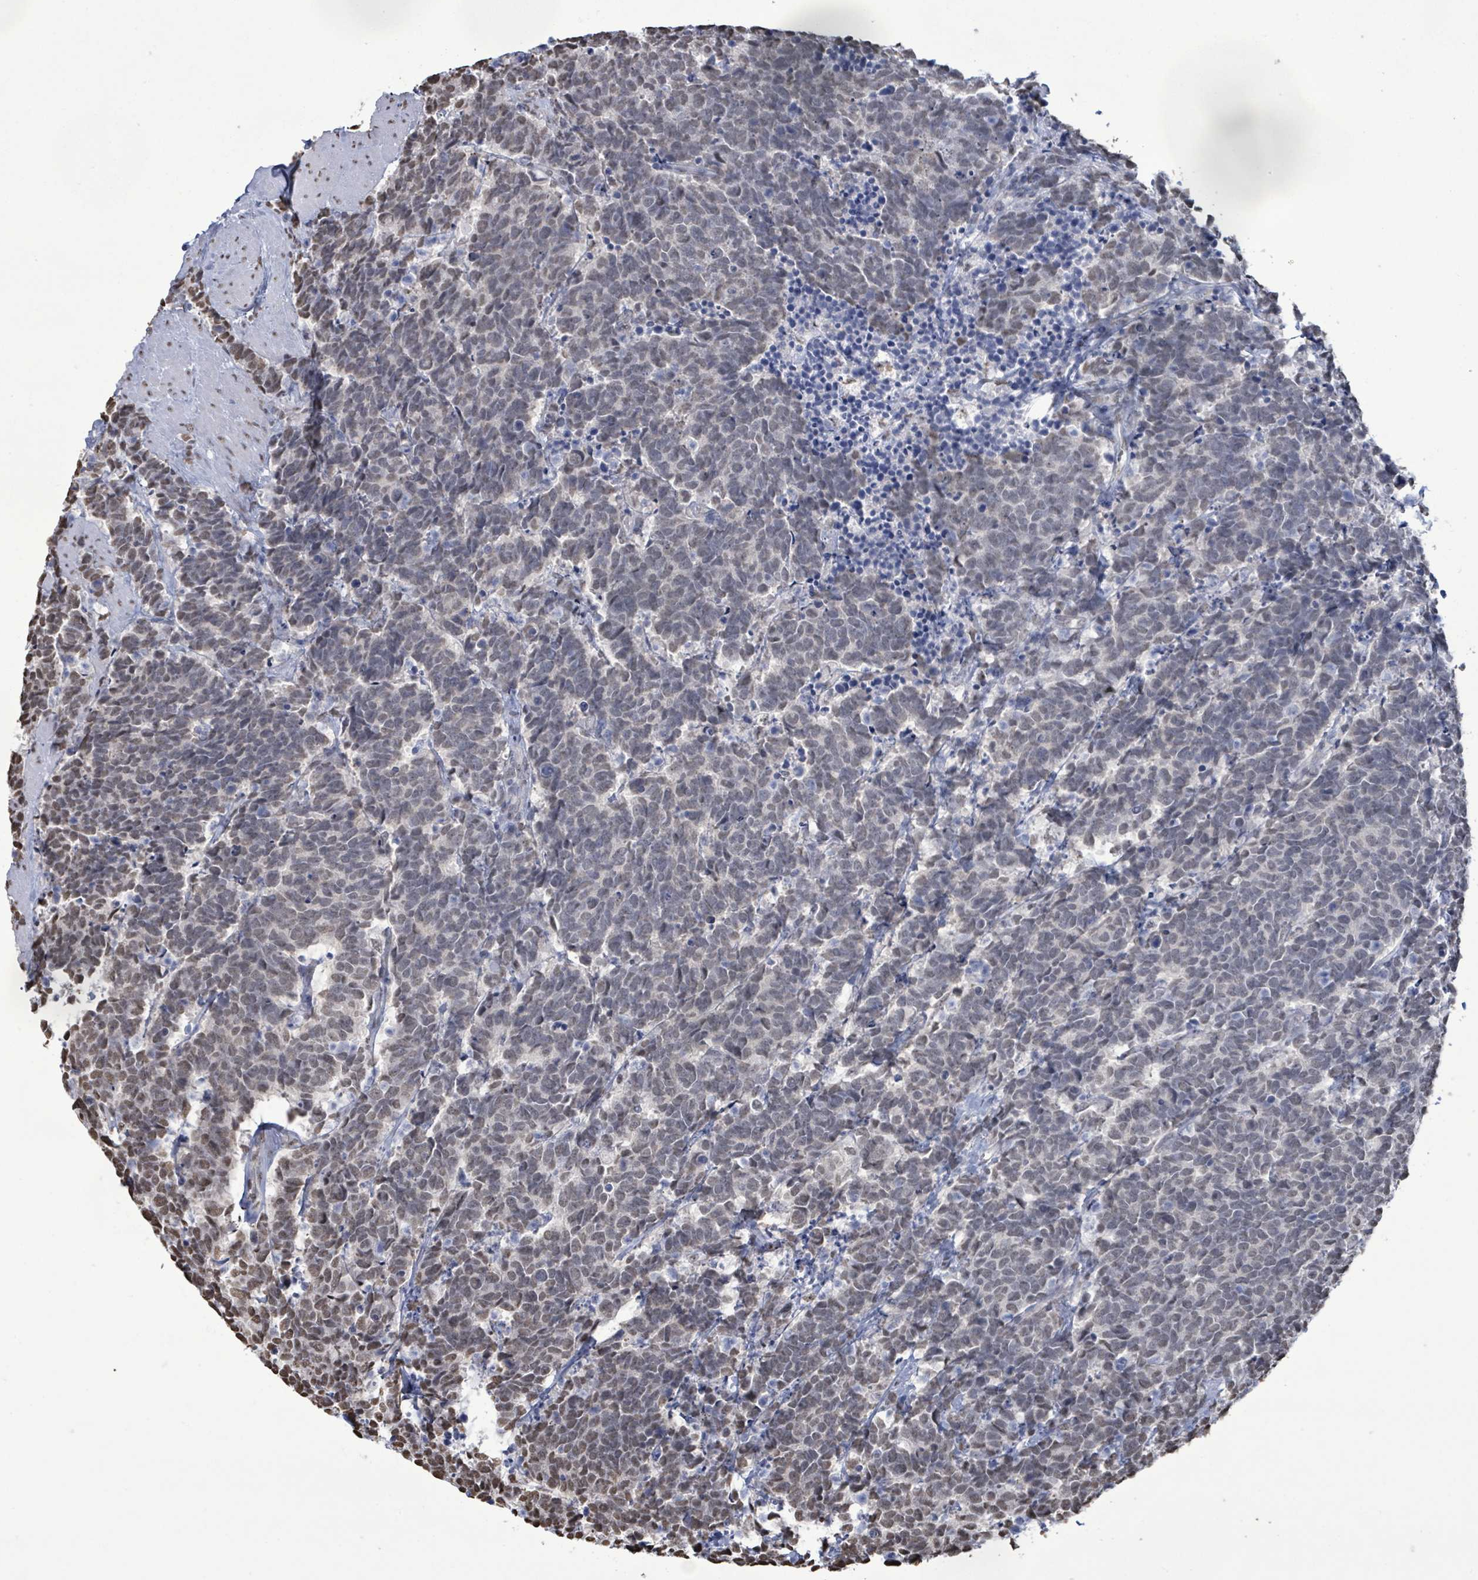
{"staining": {"intensity": "weak", "quantity": "<25%", "location": "nuclear"}, "tissue": "carcinoid", "cell_type": "Tumor cells", "image_type": "cancer", "snomed": [{"axis": "morphology", "description": "Carcinoma, NOS"}, {"axis": "morphology", "description": "Carcinoid, malignant, NOS"}, {"axis": "topography", "description": "Prostate"}], "caption": "This is a photomicrograph of immunohistochemistry staining of carcinoid, which shows no staining in tumor cells.", "gene": "SAMD14", "patient": {"sex": "male", "age": 57}}